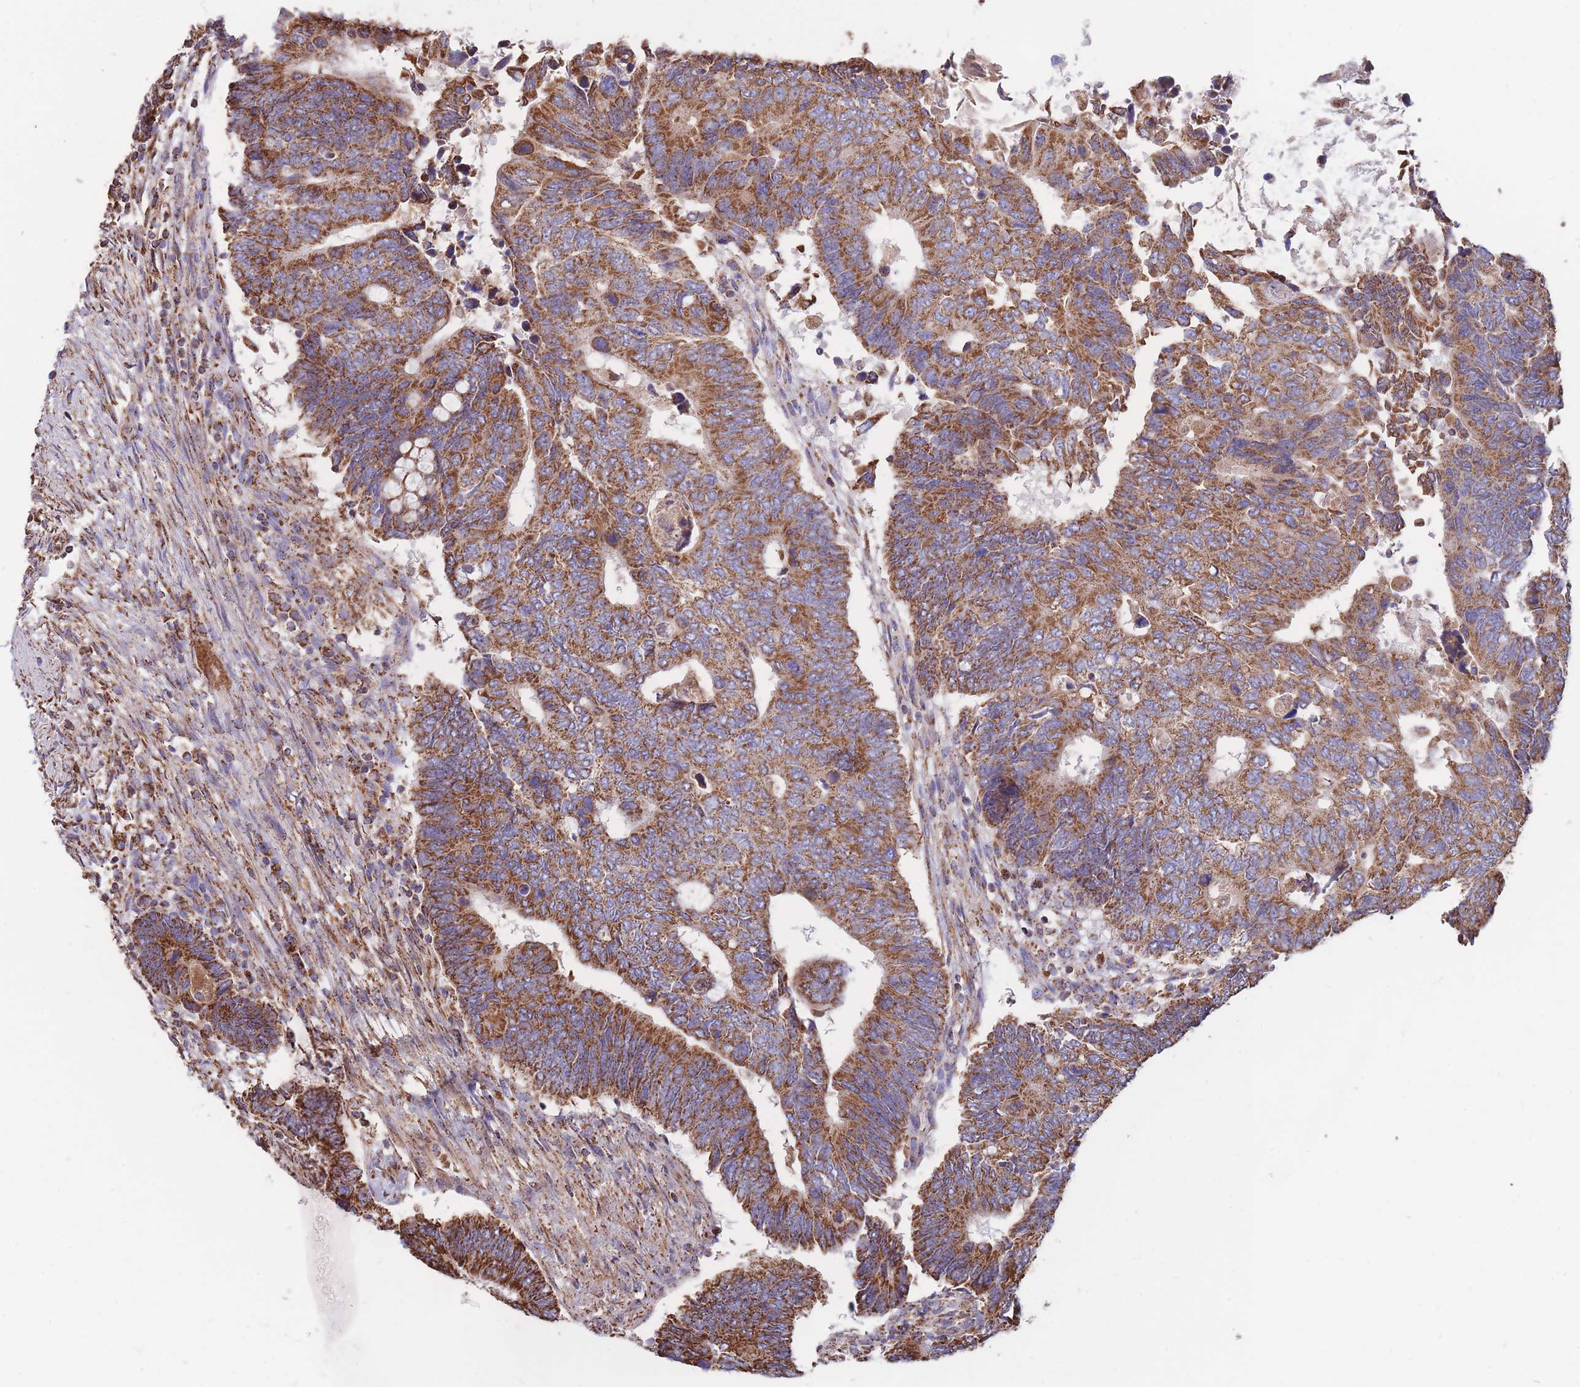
{"staining": {"intensity": "strong", "quantity": ">75%", "location": "cytoplasmic/membranous"}, "tissue": "colorectal cancer", "cell_type": "Tumor cells", "image_type": "cancer", "snomed": [{"axis": "morphology", "description": "Adenocarcinoma, NOS"}, {"axis": "topography", "description": "Colon"}], "caption": "Adenocarcinoma (colorectal) stained for a protein shows strong cytoplasmic/membranous positivity in tumor cells.", "gene": "FKBP8", "patient": {"sex": "male", "age": 87}}